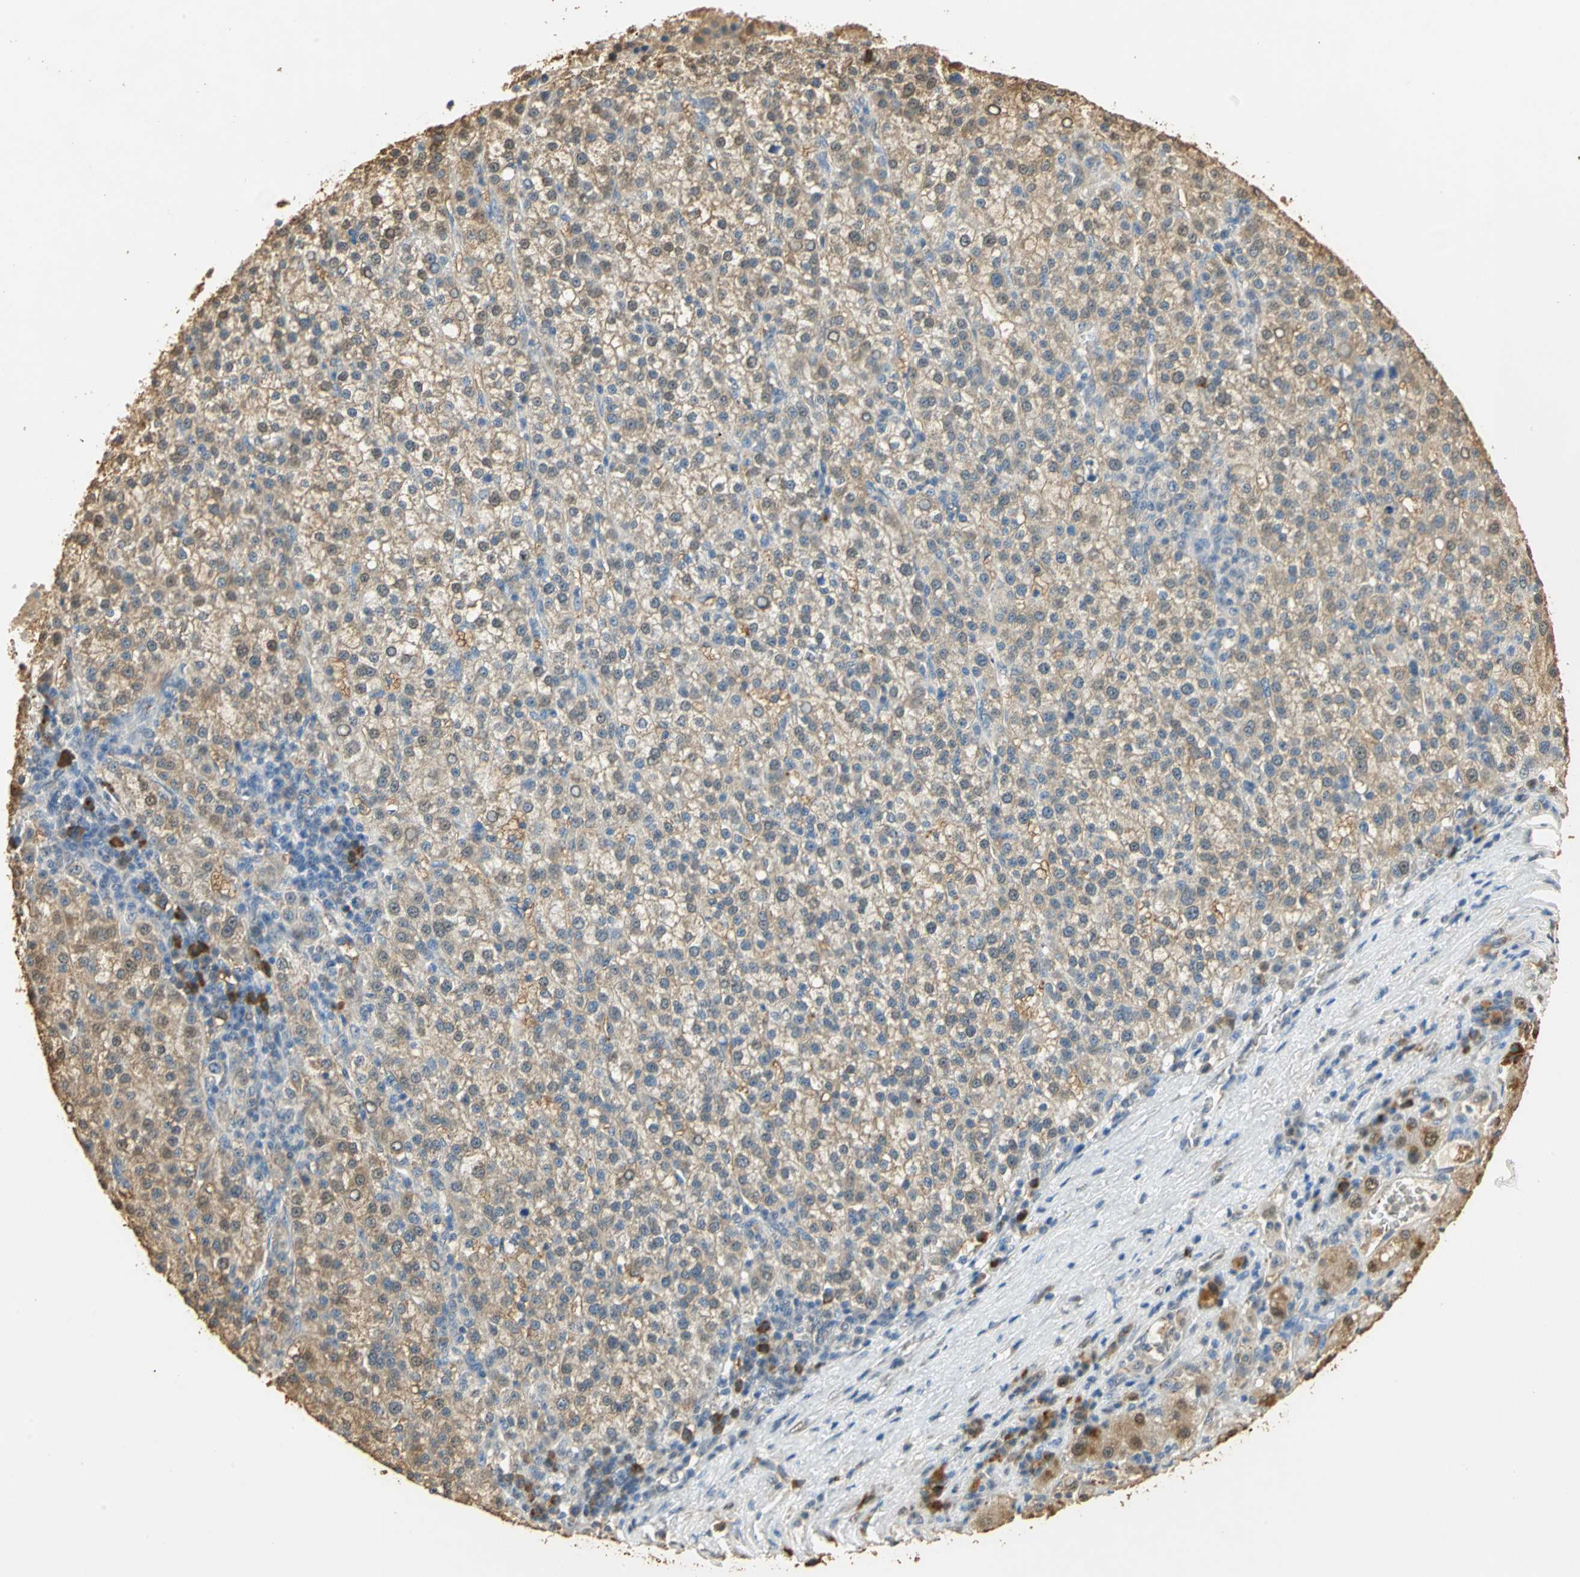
{"staining": {"intensity": "moderate", "quantity": ">75%", "location": "cytoplasmic/membranous"}, "tissue": "liver cancer", "cell_type": "Tumor cells", "image_type": "cancer", "snomed": [{"axis": "morphology", "description": "Carcinoma, Hepatocellular, NOS"}, {"axis": "topography", "description": "Liver"}], "caption": "Immunohistochemistry (IHC) micrograph of liver cancer stained for a protein (brown), which exhibits medium levels of moderate cytoplasmic/membranous staining in approximately >75% of tumor cells.", "gene": "GAPDH", "patient": {"sex": "female", "age": 58}}